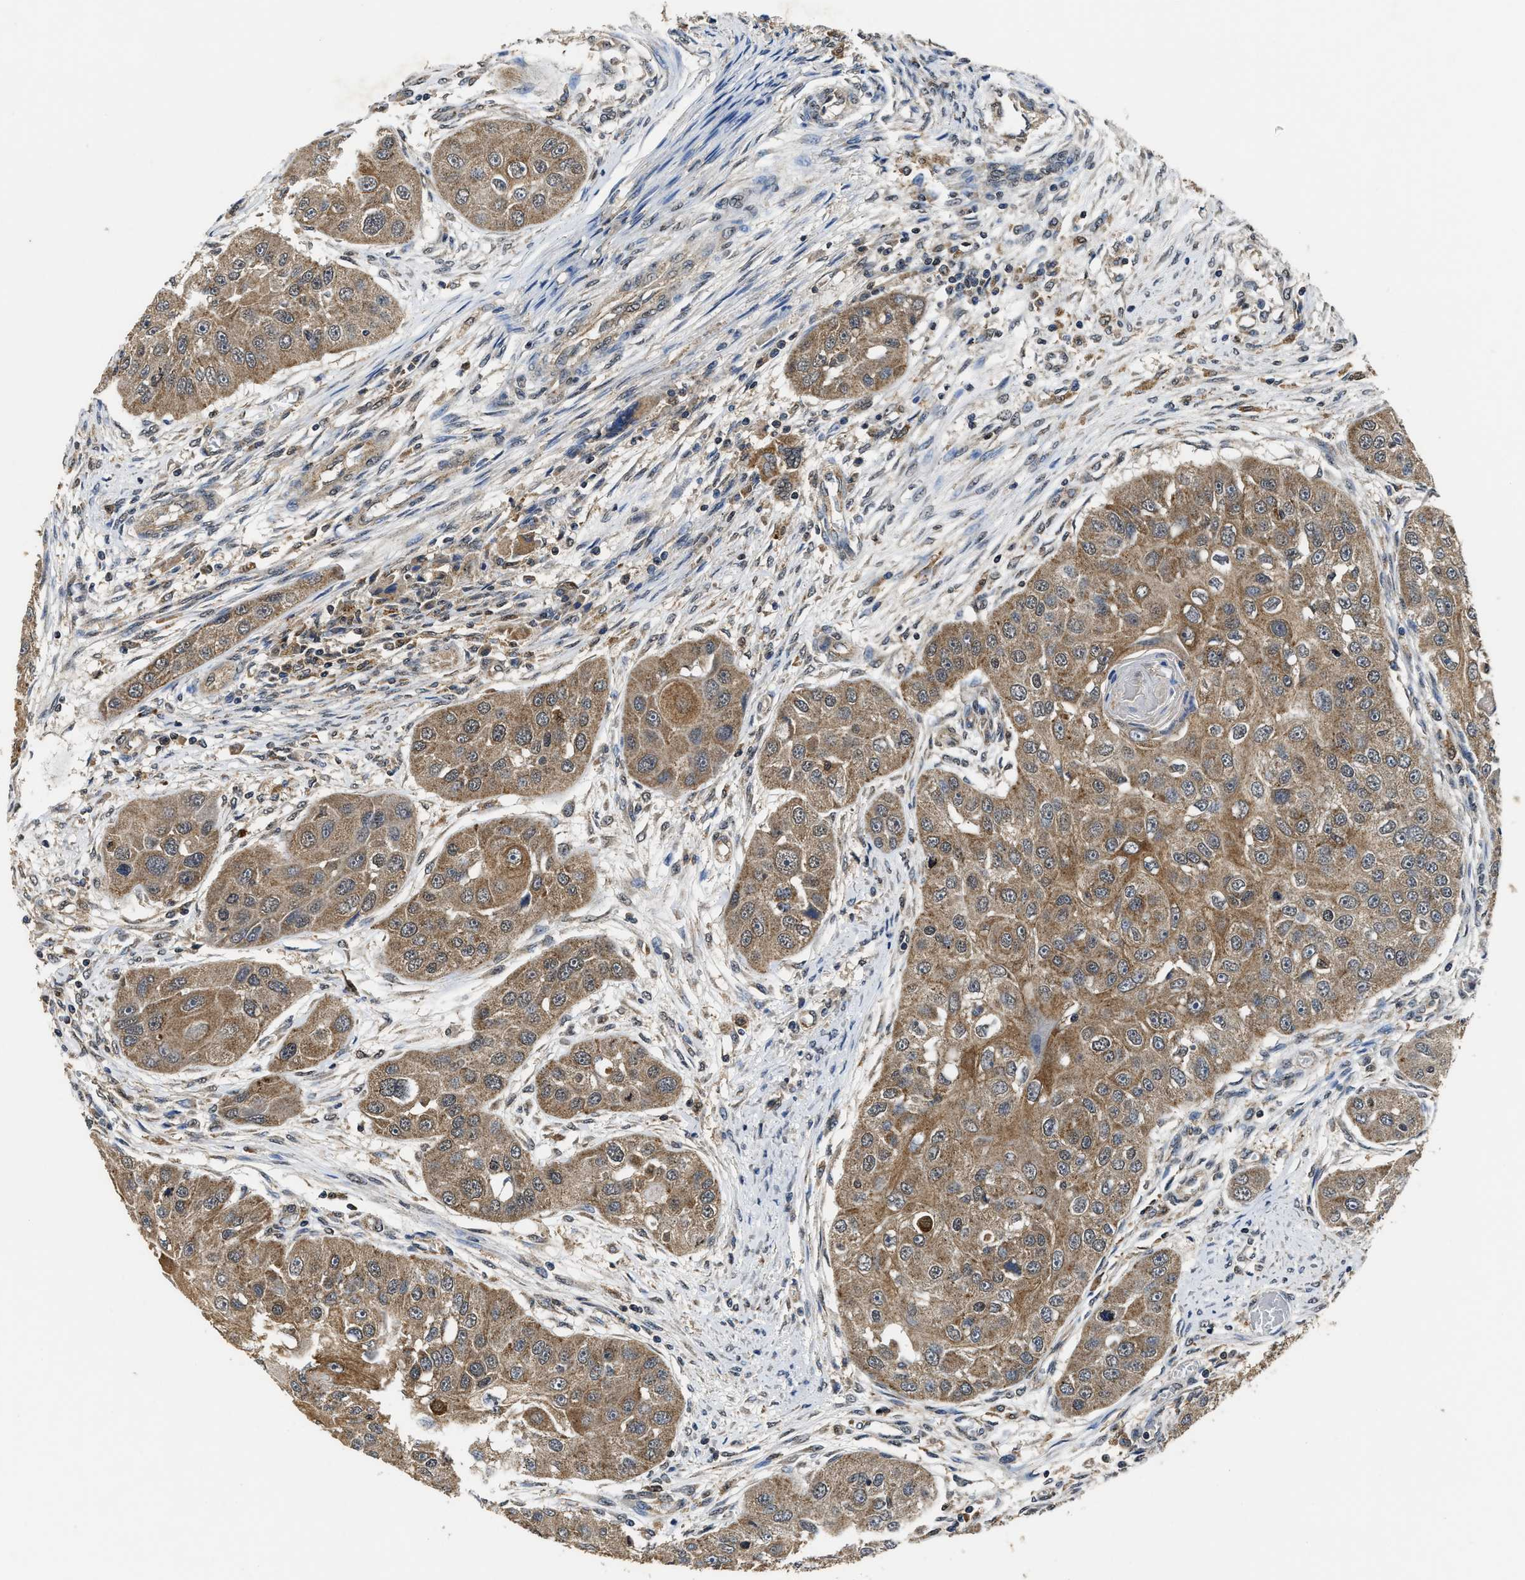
{"staining": {"intensity": "moderate", "quantity": ">75%", "location": "cytoplasmic/membranous"}, "tissue": "head and neck cancer", "cell_type": "Tumor cells", "image_type": "cancer", "snomed": [{"axis": "morphology", "description": "Normal tissue, NOS"}, {"axis": "morphology", "description": "Squamous cell carcinoma, NOS"}, {"axis": "topography", "description": "Skeletal muscle"}, {"axis": "topography", "description": "Head-Neck"}], "caption": "Squamous cell carcinoma (head and neck) tissue reveals moderate cytoplasmic/membranous positivity in approximately >75% of tumor cells", "gene": "CTNNA1", "patient": {"sex": "male", "age": 51}}